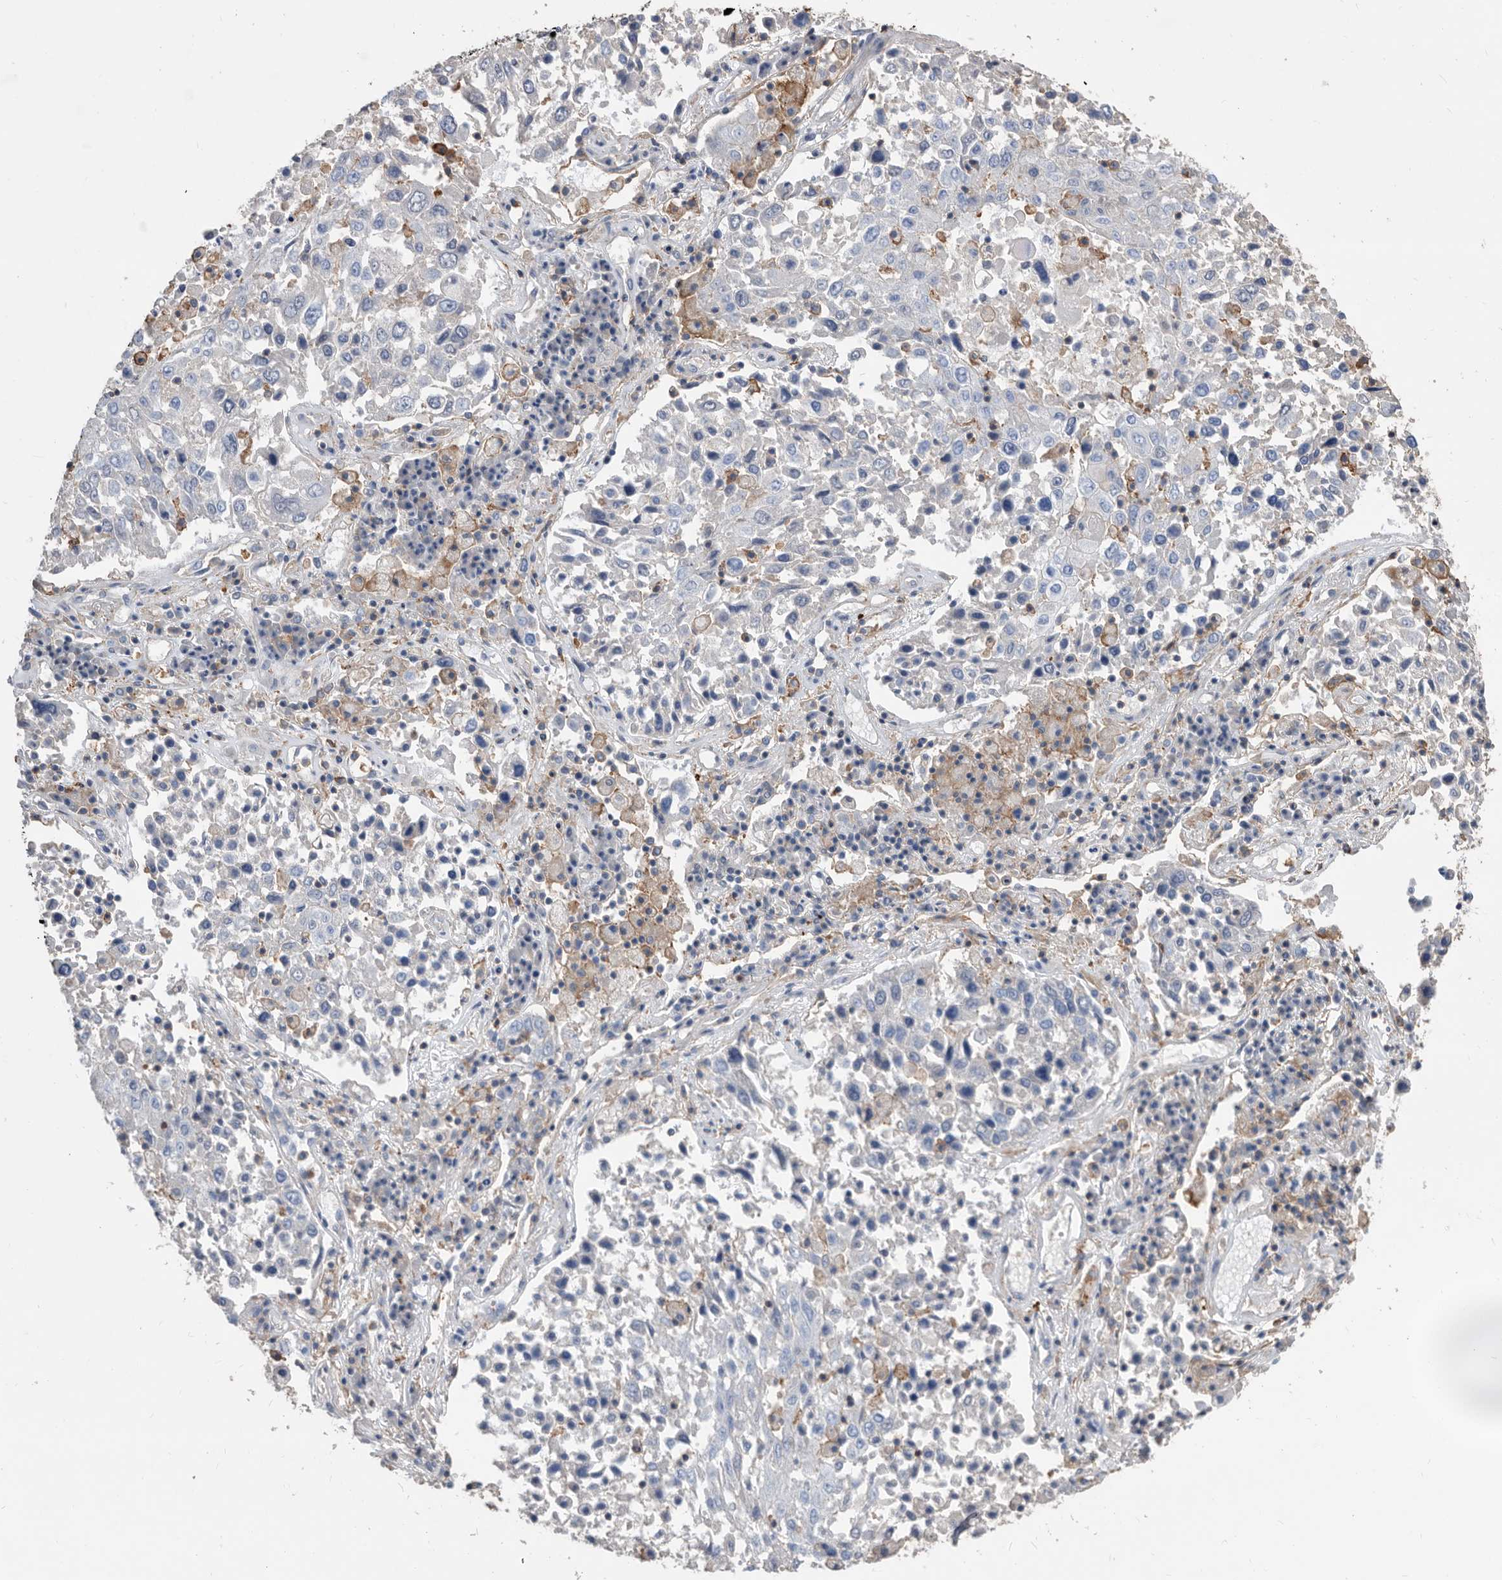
{"staining": {"intensity": "negative", "quantity": "none", "location": "none"}, "tissue": "lung cancer", "cell_type": "Tumor cells", "image_type": "cancer", "snomed": [{"axis": "morphology", "description": "Squamous cell carcinoma, NOS"}, {"axis": "topography", "description": "Lung"}], "caption": "This is a photomicrograph of IHC staining of lung cancer, which shows no staining in tumor cells.", "gene": "MS4A4A", "patient": {"sex": "male", "age": 65}}